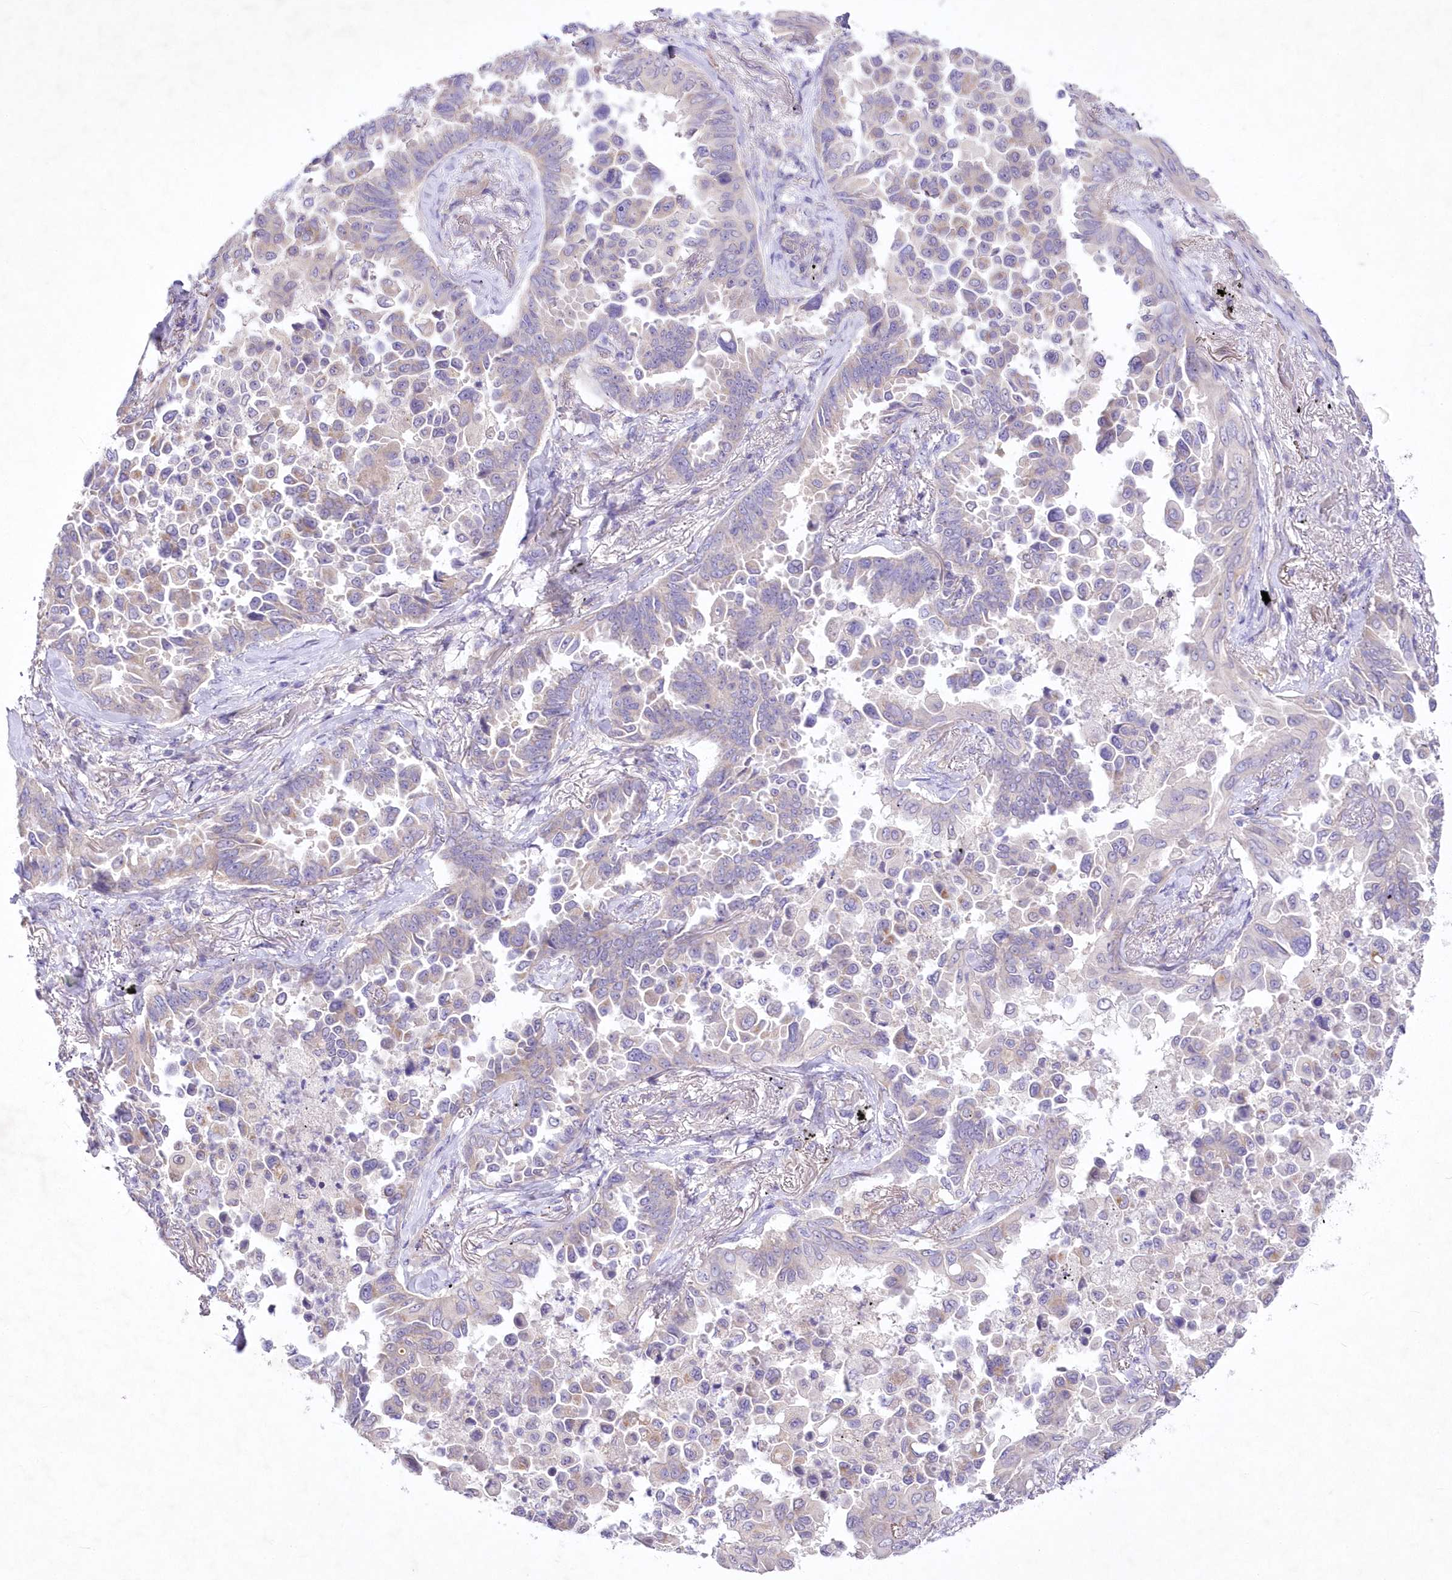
{"staining": {"intensity": "weak", "quantity": "<25%", "location": "cytoplasmic/membranous"}, "tissue": "lung cancer", "cell_type": "Tumor cells", "image_type": "cancer", "snomed": [{"axis": "morphology", "description": "Adenocarcinoma, NOS"}, {"axis": "topography", "description": "Lung"}], "caption": "Tumor cells show no significant positivity in lung cancer (adenocarcinoma).", "gene": "ITSN2", "patient": {"sex": "female", "age": 67}}